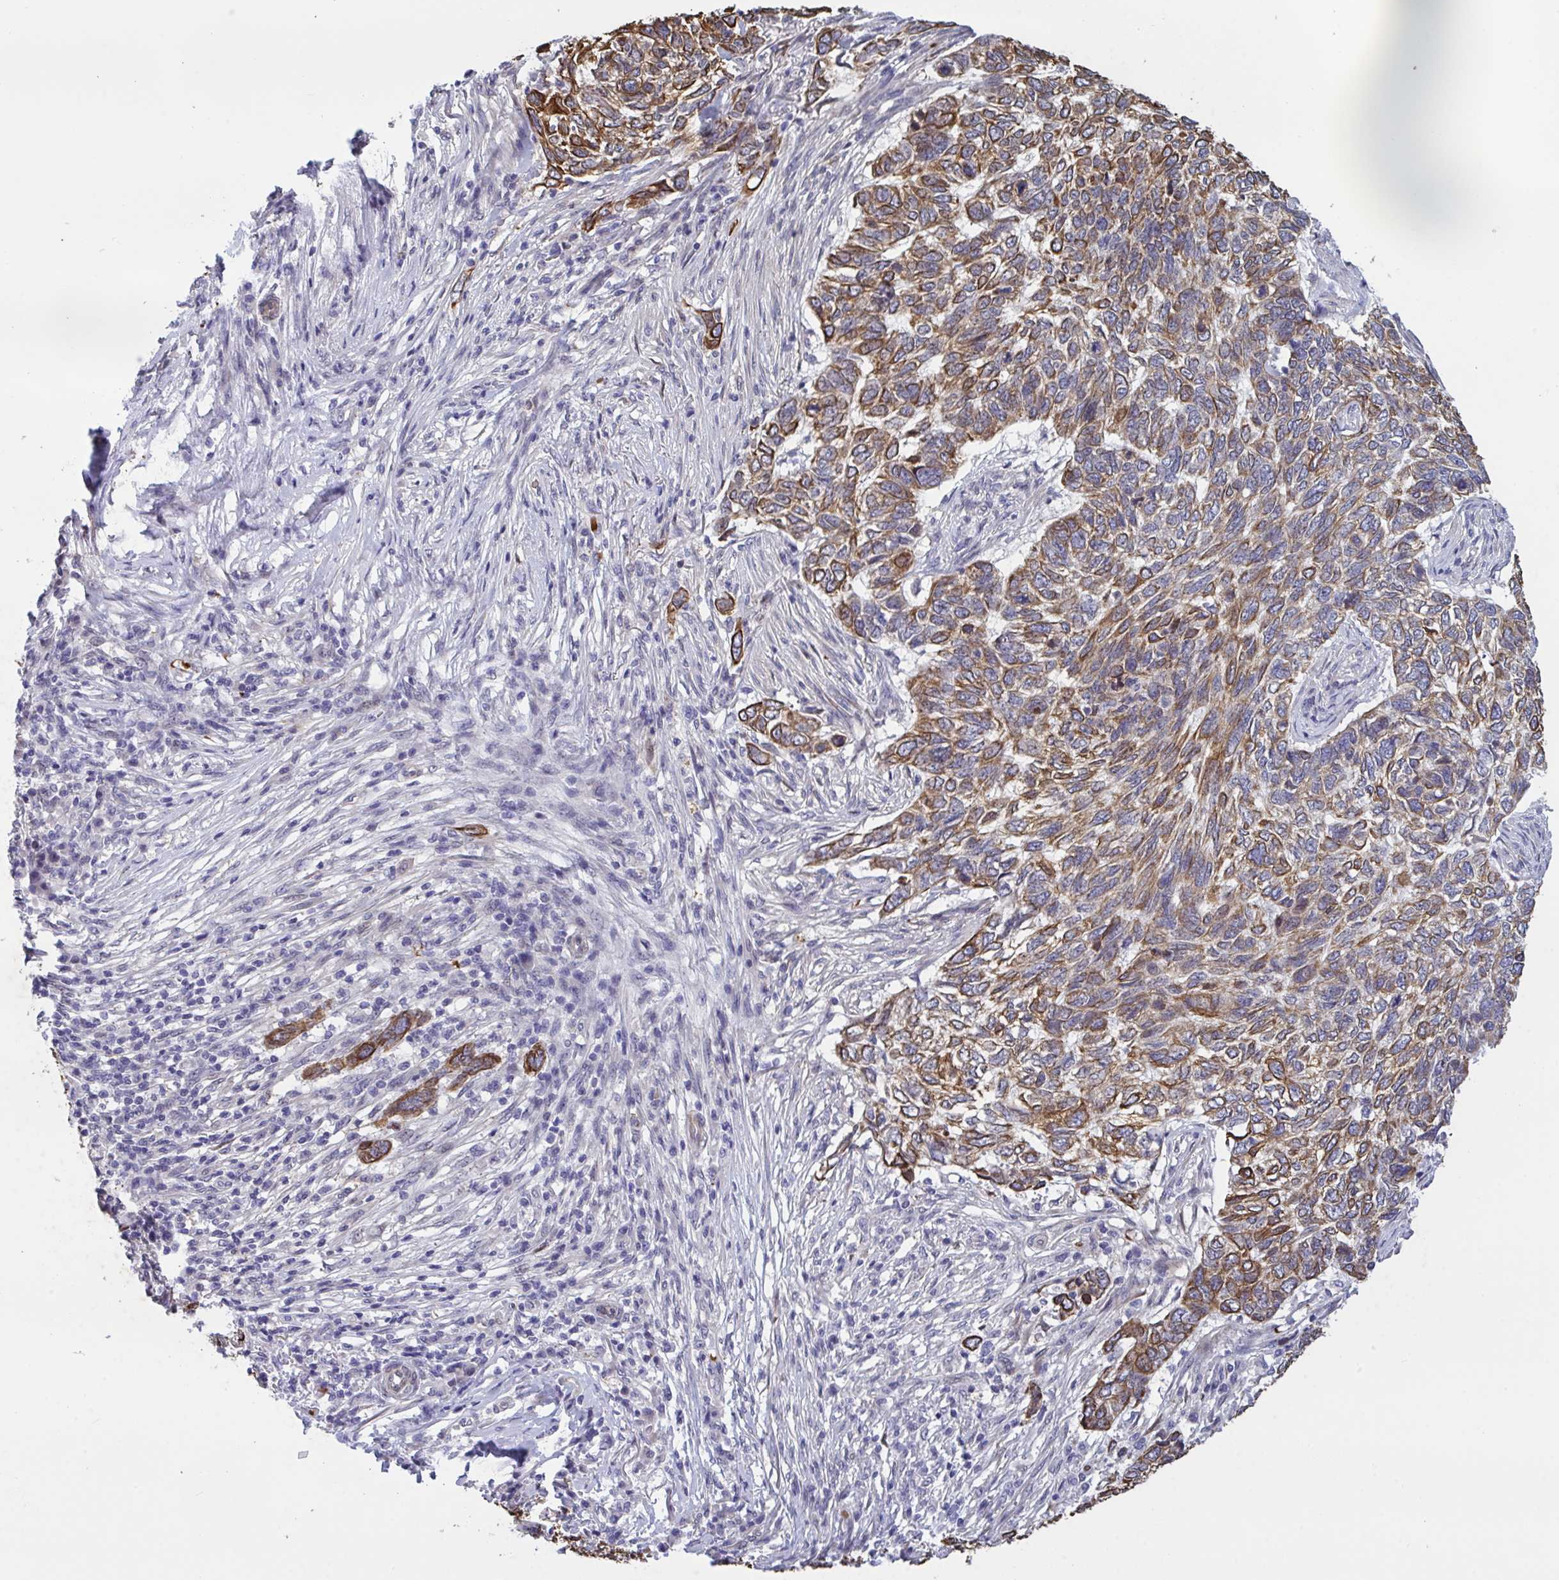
{"staining": {"intensity": "moderate", "quantity": ">75%", "location": "cytoplasmic/membranous"}, "tissue": "skin cancer", "cell_type": "Tumor cells", "image_type": "cancer", "snomed": [{"axis": "morphology", "description": "Basal cell carcinoma"}, {"axis": "topography", "description": "Skin"}], "caption": "Protein staining of skin cancer (basal cell carcinoma) tissue shows moderate cytoplasmic/membranous staining in about >75% of tumor cells.", "gene": "PELI2", "patient": {"sex": "female", "age": 65}}